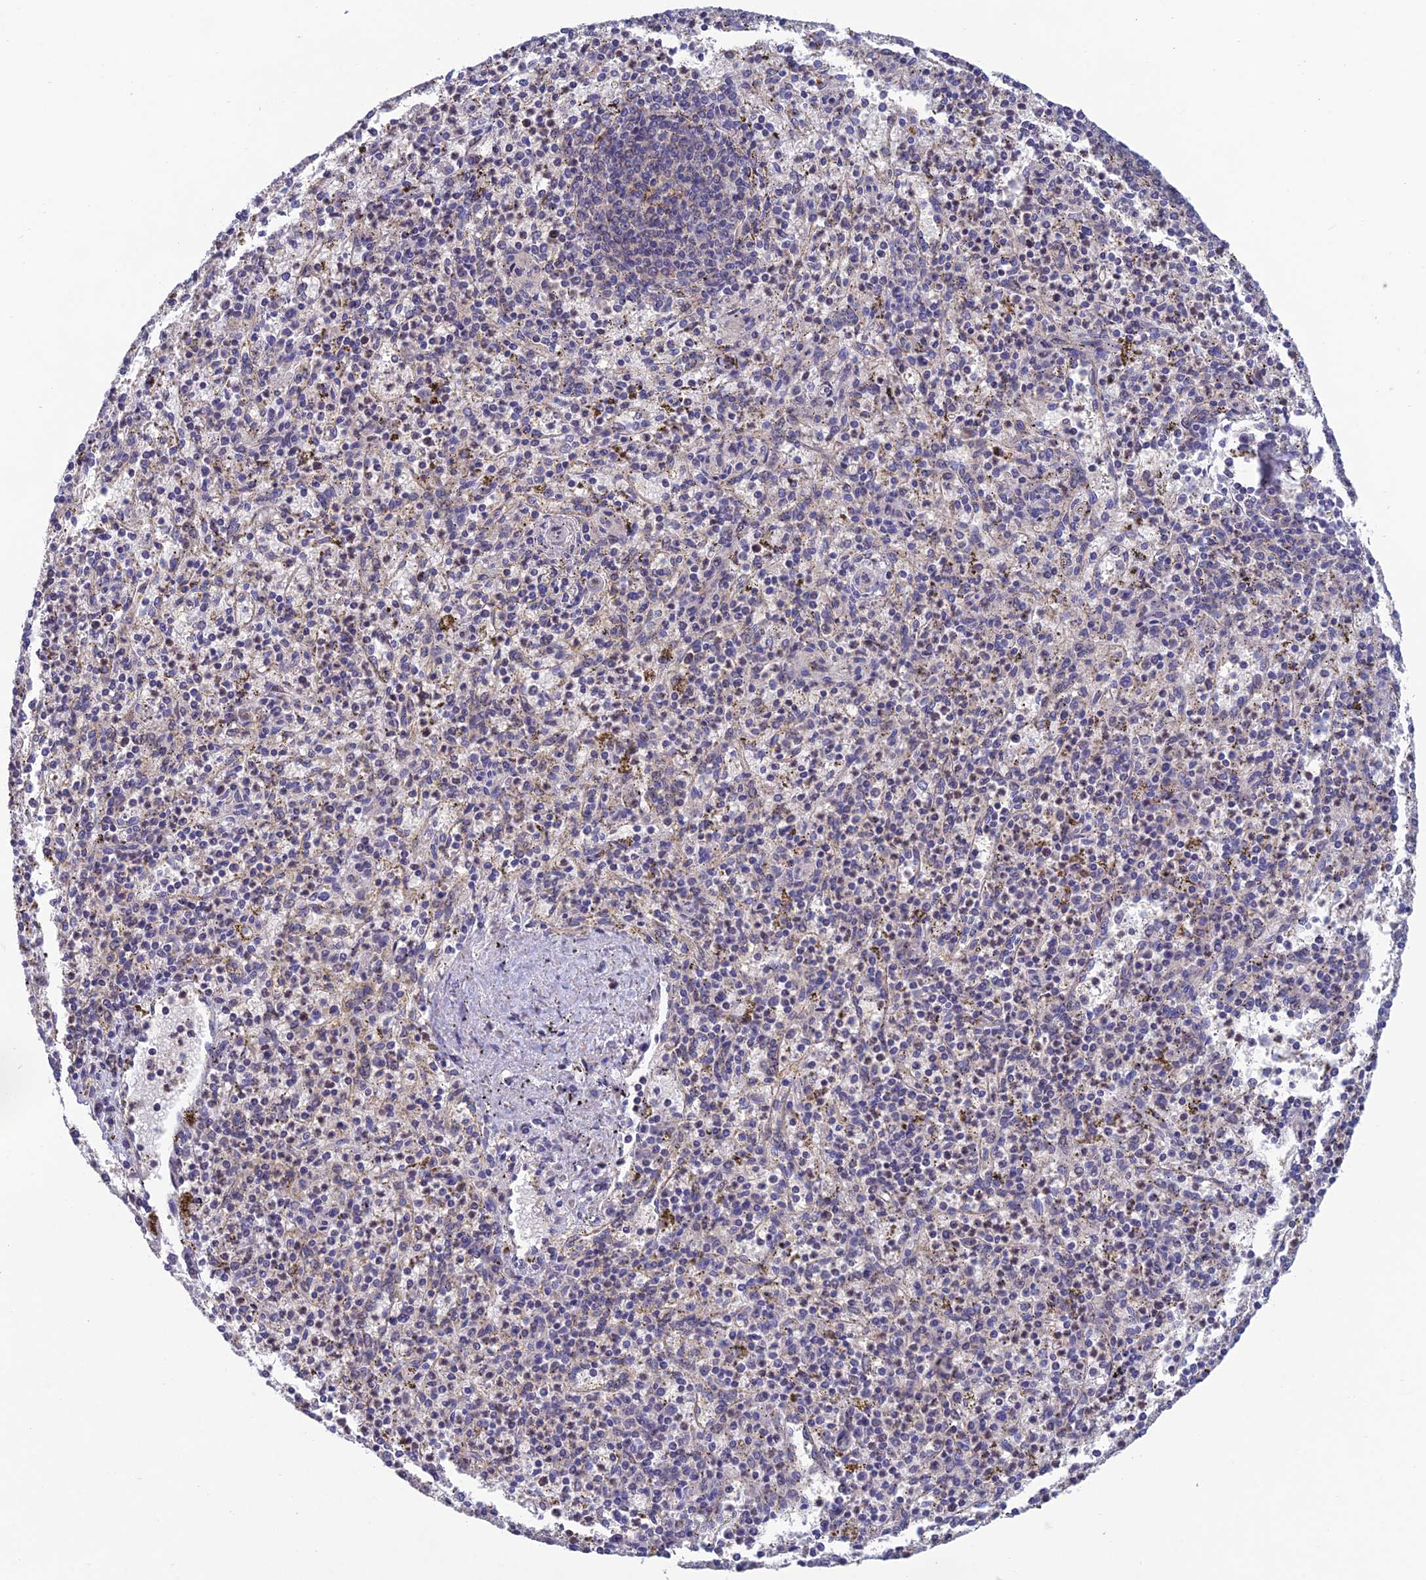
{"staining": {"intensity": "negative", "quantity": "none", "location": "none"}, "tissue": "spleen", "cell_type": "Cells in red pulp", "image_type": "normal", "snomed": [{"axis": "morphology", "description": "Normal tissue, NOS"}, {"axis": "topography", "description": "Spleen"}], "caption": "An immunohistochemistry (IHC) image of unremarkable spleen is shown. There is no staining in cells in red pulp of spleen. Nuclei are stained in blue.", "gene": "USP37", "patient": {"sex": "male", "age": 72}}